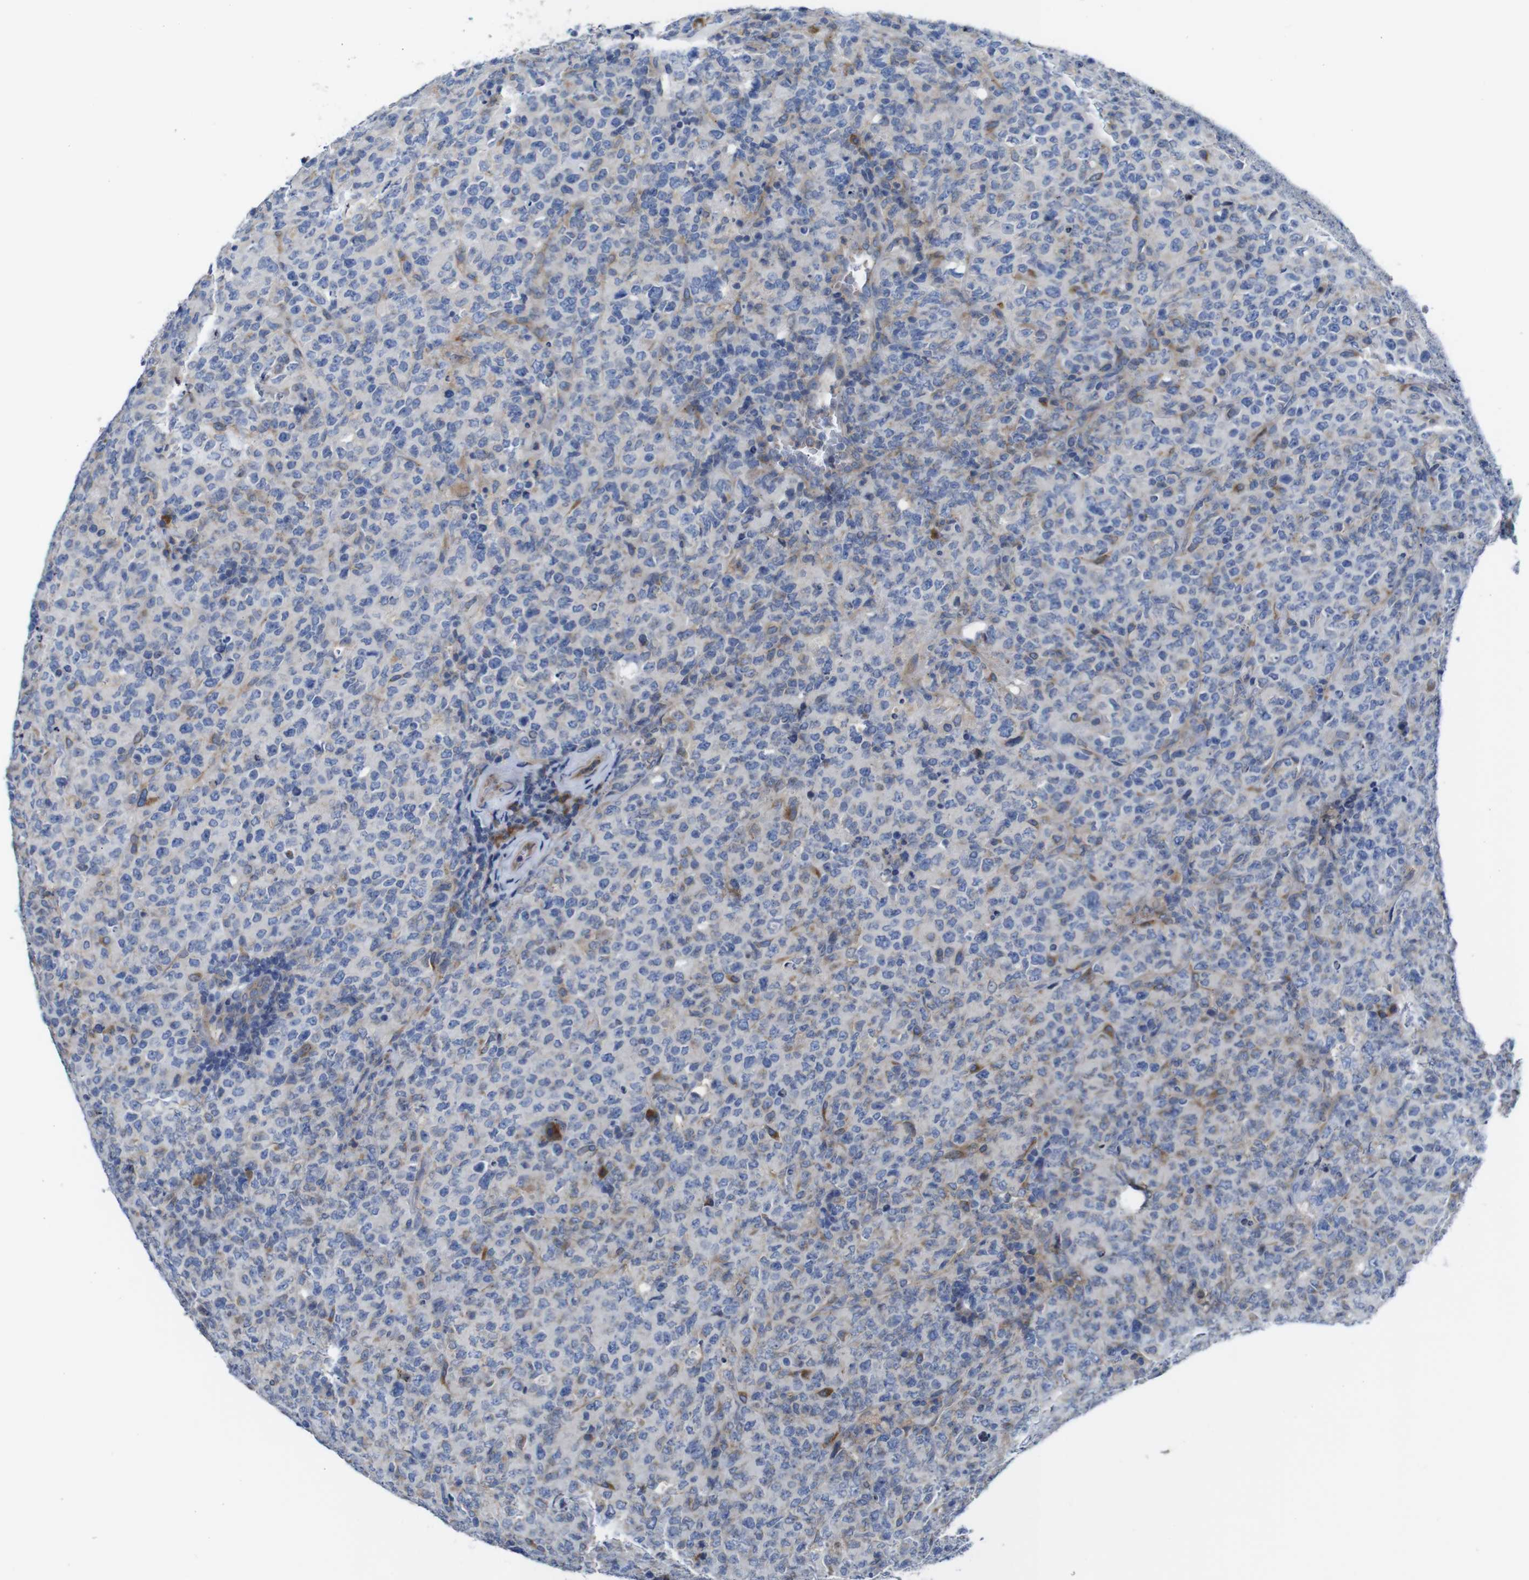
{"staining": {"intensity": "negative", "quantity": "none", "location": "none"}, "tissue": "lymphoma", "cell_type": "Tumor cells", "image_type": "cancer", "snomed": [{"axis": "morphology", "description": "Malignant lymphoma, non-Hodgkin's type, High grade"}, {"axis": "topography", "description": "Tonsil"}], "caption": "This is a photomicrograph of IHC staining of high-grade malignant lymphoma, non-Hodgkin's type, which shows no expression in tumor cells. (DAB IHC visualized using brightfield microscopy, high magnification).", "gene": "DDRGK1", "patient": {"sex": "female", "age": 36}}